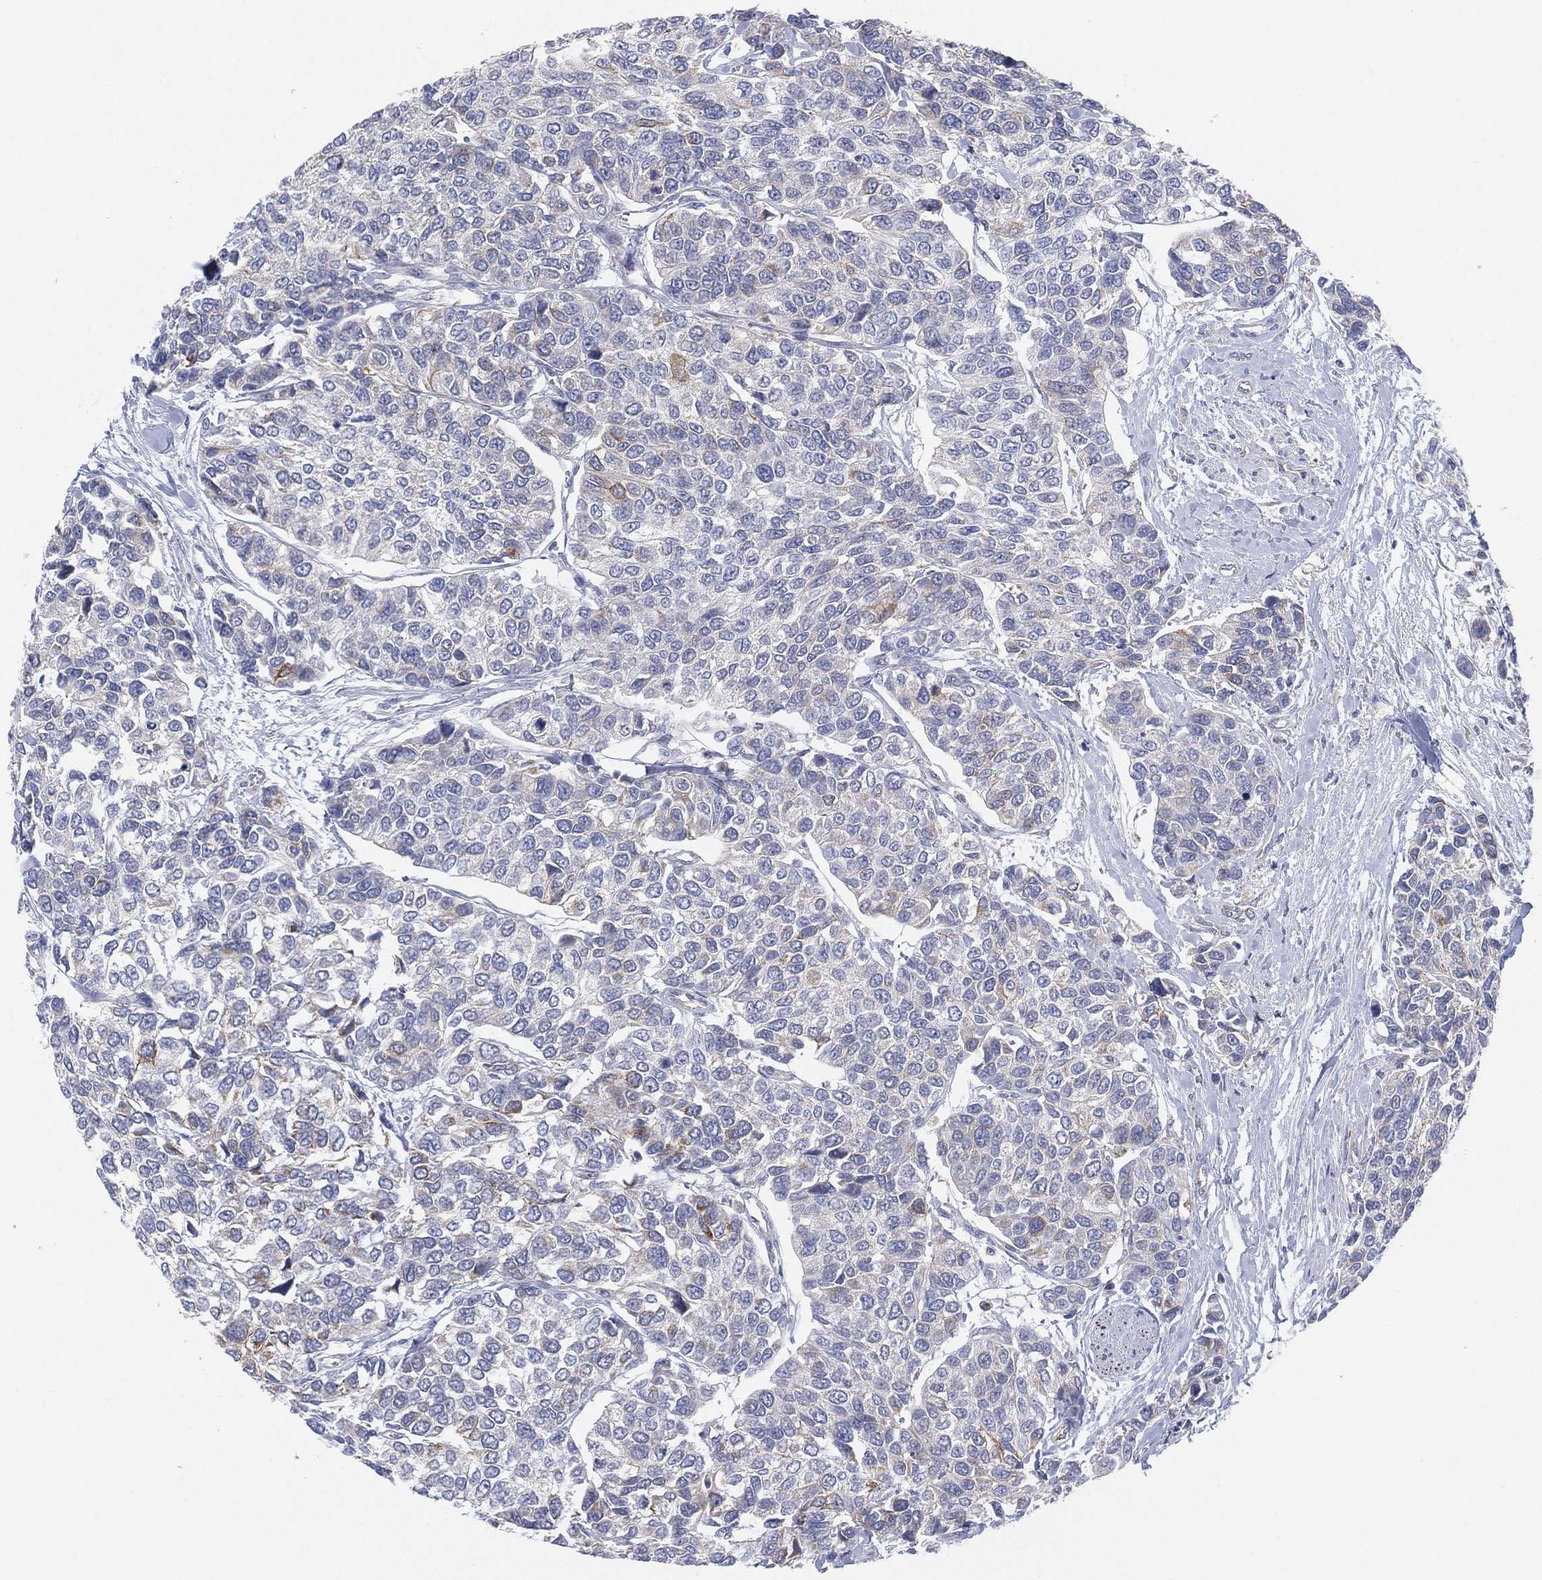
{"staining": {"intensity": "moderate", "quantity": "<25%", "location": "cytoplasmic/membranous"}, "tissue": "urothelial cancer", "cell_type": "Tumor cells", "image_type": "cancer", "snomed": [{"axis": "morphology", "description": "Urothelial carcinoma, High grade"}, {"axis": "topography", "description": "Urinary bladder"}], "caption": "Moderate cytoplasmic/membranous positivity is appreciated in approximately <25% of tumor cells in urothelial carcinoma (high-grade).", "gene": "INA", "patient": {"sex": "male", "age": 77}}